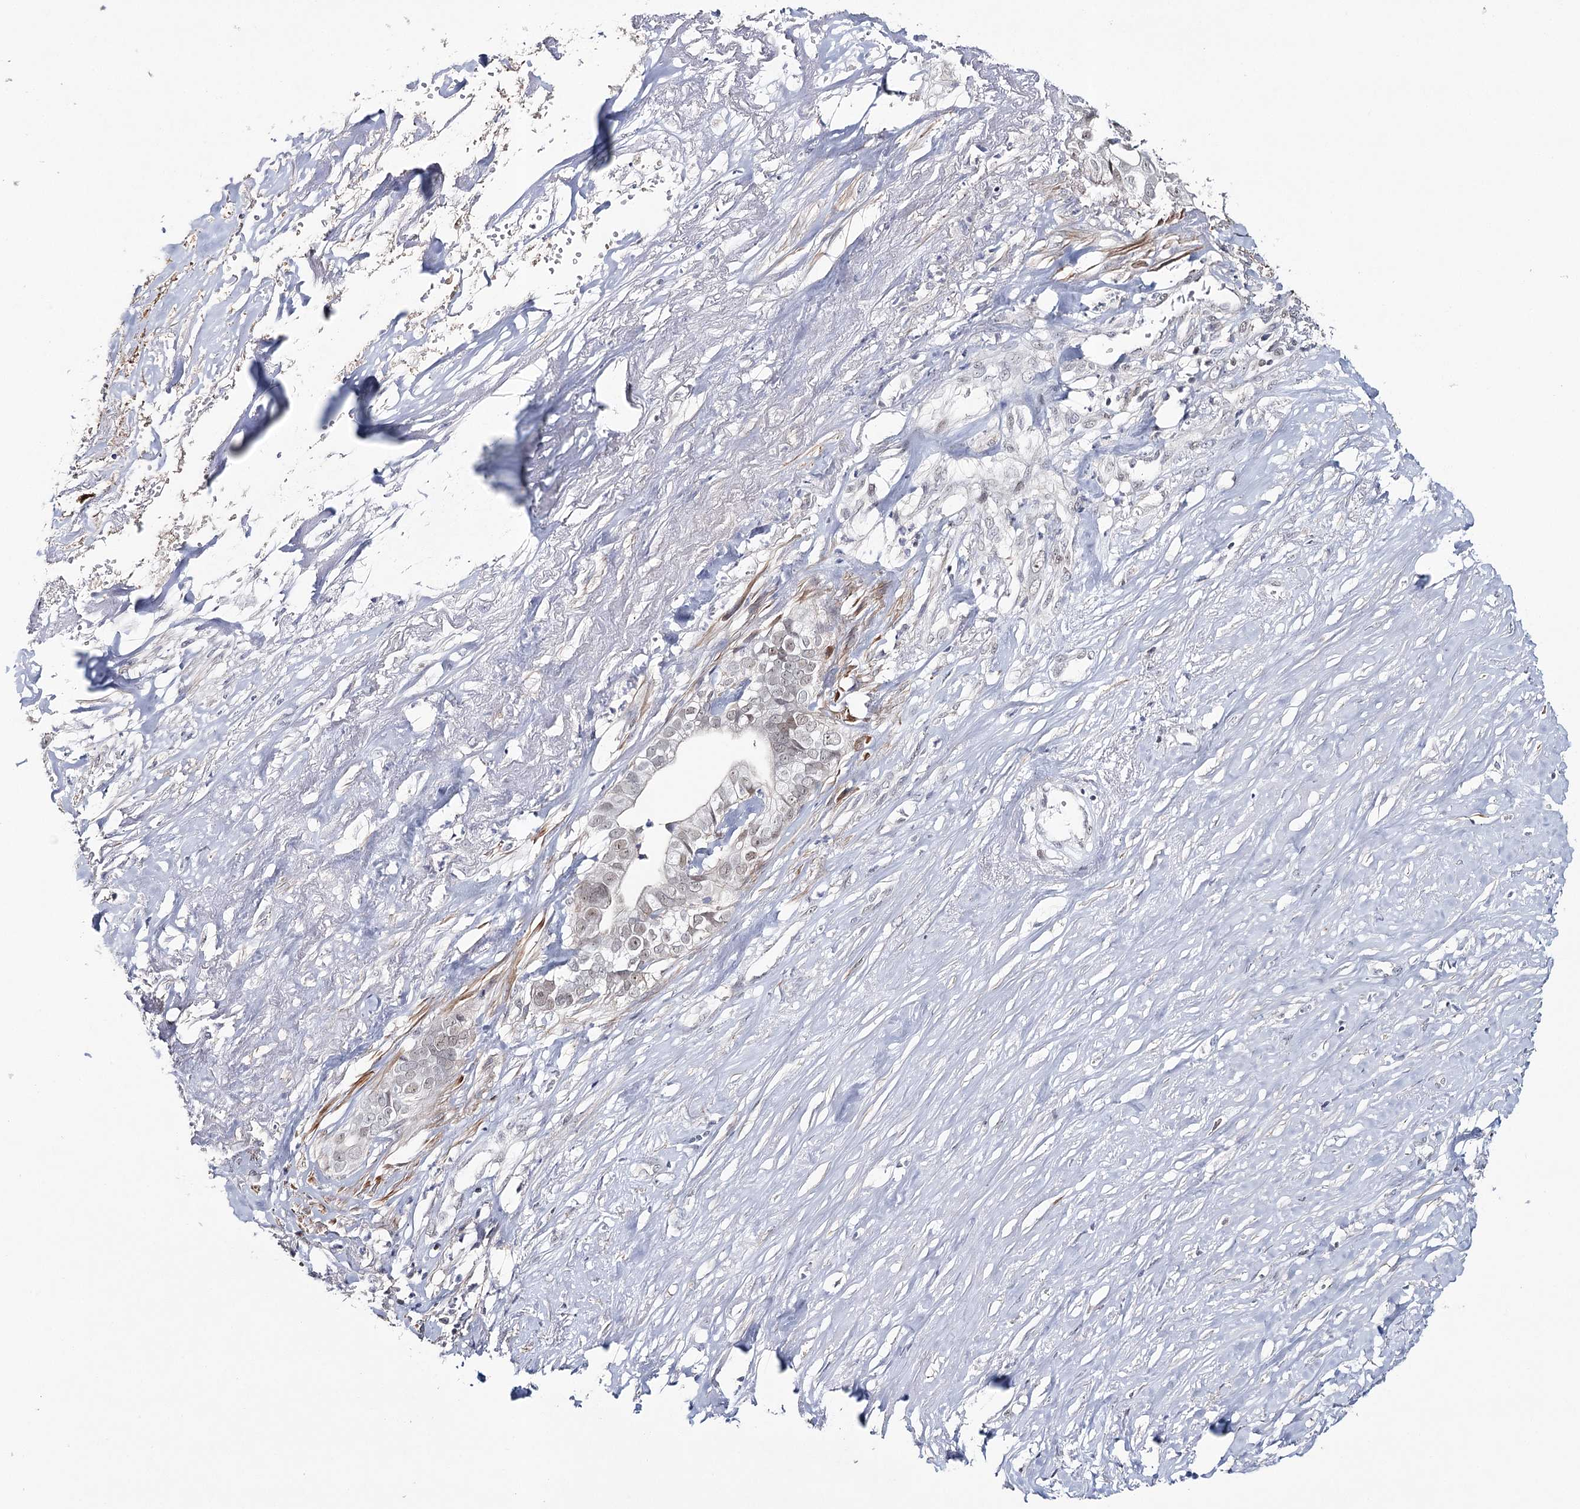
{"staining": {"intensity": "negative", "quantity": "none", "location": "none"}, "tissue": "liver cancer", "cell_type": "Tumor cells", "image_type": "cancer", "snomed": [{"axis": "morphology", "description": "Cholangiocarcinoma"}, {"axis": "topography", "description": "Liver"}], "caption": "Tumor cells are negative for brown protein staining in cholangiocarcinoma (liver).", "gene": "ZC3H8", "patient": {"sex": "female", "age": 79}}